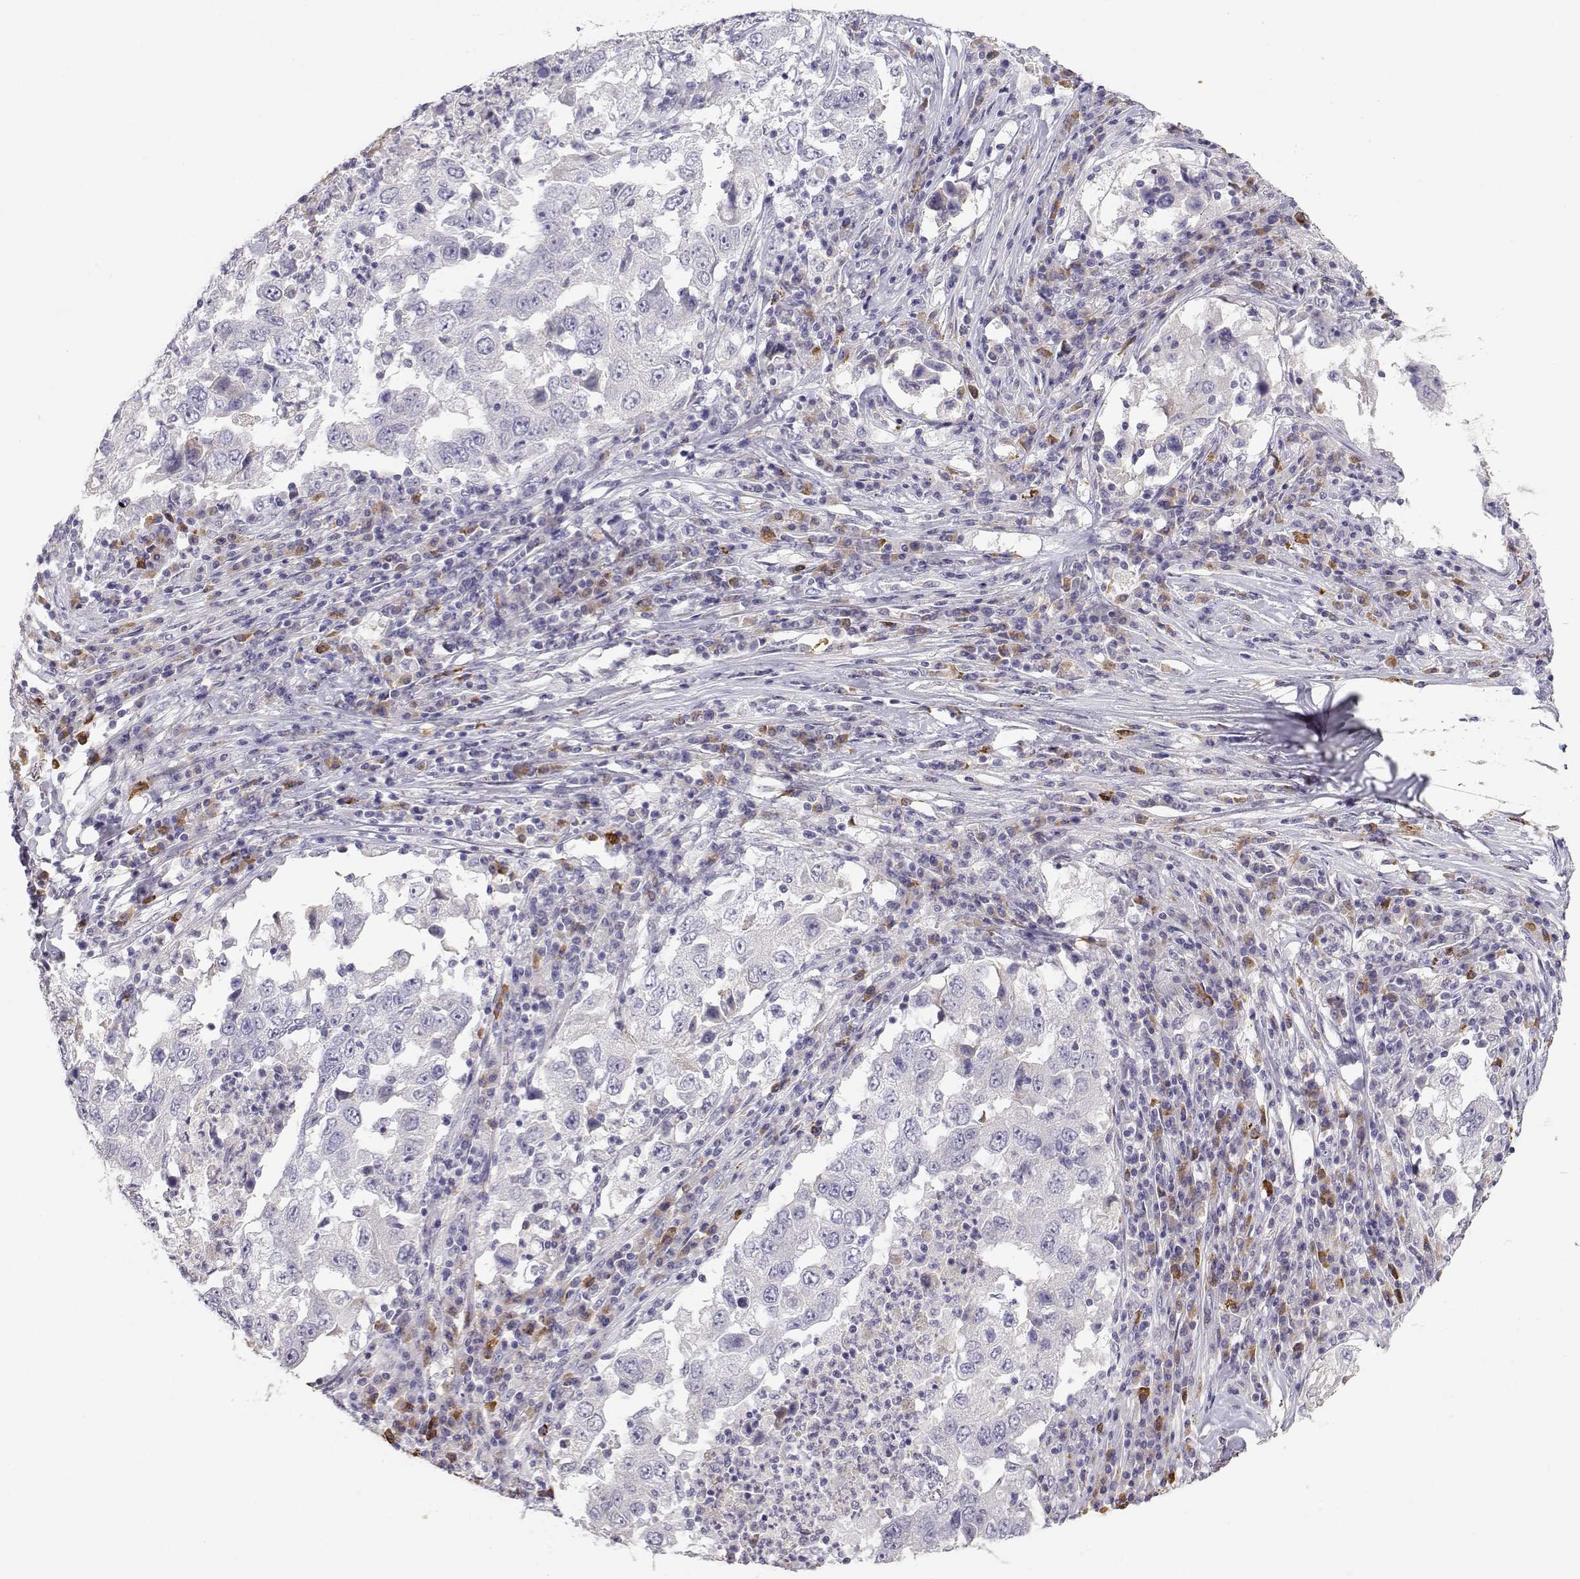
{"staining": {"intensity": "negative", "quantity": "none", "location": "none"}, "tissue": "lung cancer", "cell_type": "Tumor cells", "image_type": "cancer", "snomed": [{"axis": "morphology", "description": "Adenocarcinoma, NOS"}, {"axis": "topography", "description": "Lung"}], "caption": "A histopathology image of human lung cancer (adenocarcinoma) is negative for staining in tumor cells.", "gene": "CDHR1", "patient": {"sex": "male", "age": 73}}